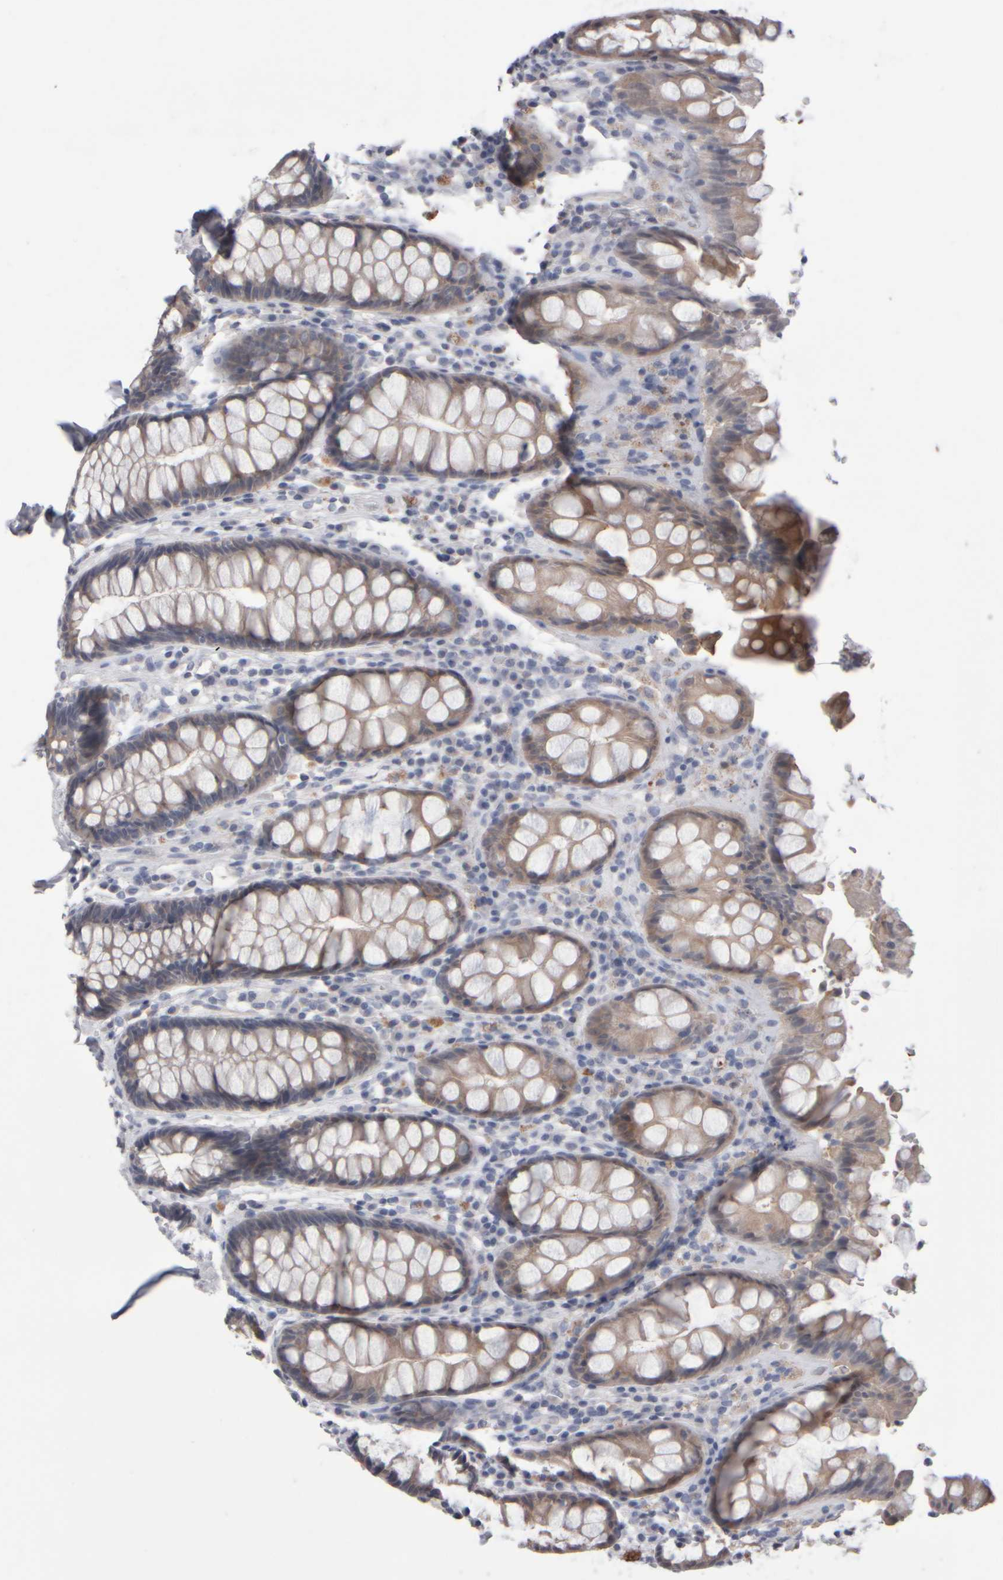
{"staining": {"intensity": "moderate", "quantity": ">75%", "location": "cytoplasmic/membranous"}, "tissue": "rectum", "cell_type": "Glandular cells", "image_type": "normal", "snomed": [{"axis": "morphology", "description": "Normal tissue, NOS"}, {"axis": "topography", "description": "Rectum"}], "caption": "Human rectum stained for a protein (brown) exhibits moderate cytoplasmic/membranous positive staining in about >75% of glandular cells.", "gene": "EPHX2", "patient": {"sex": "male", "age": 64}}